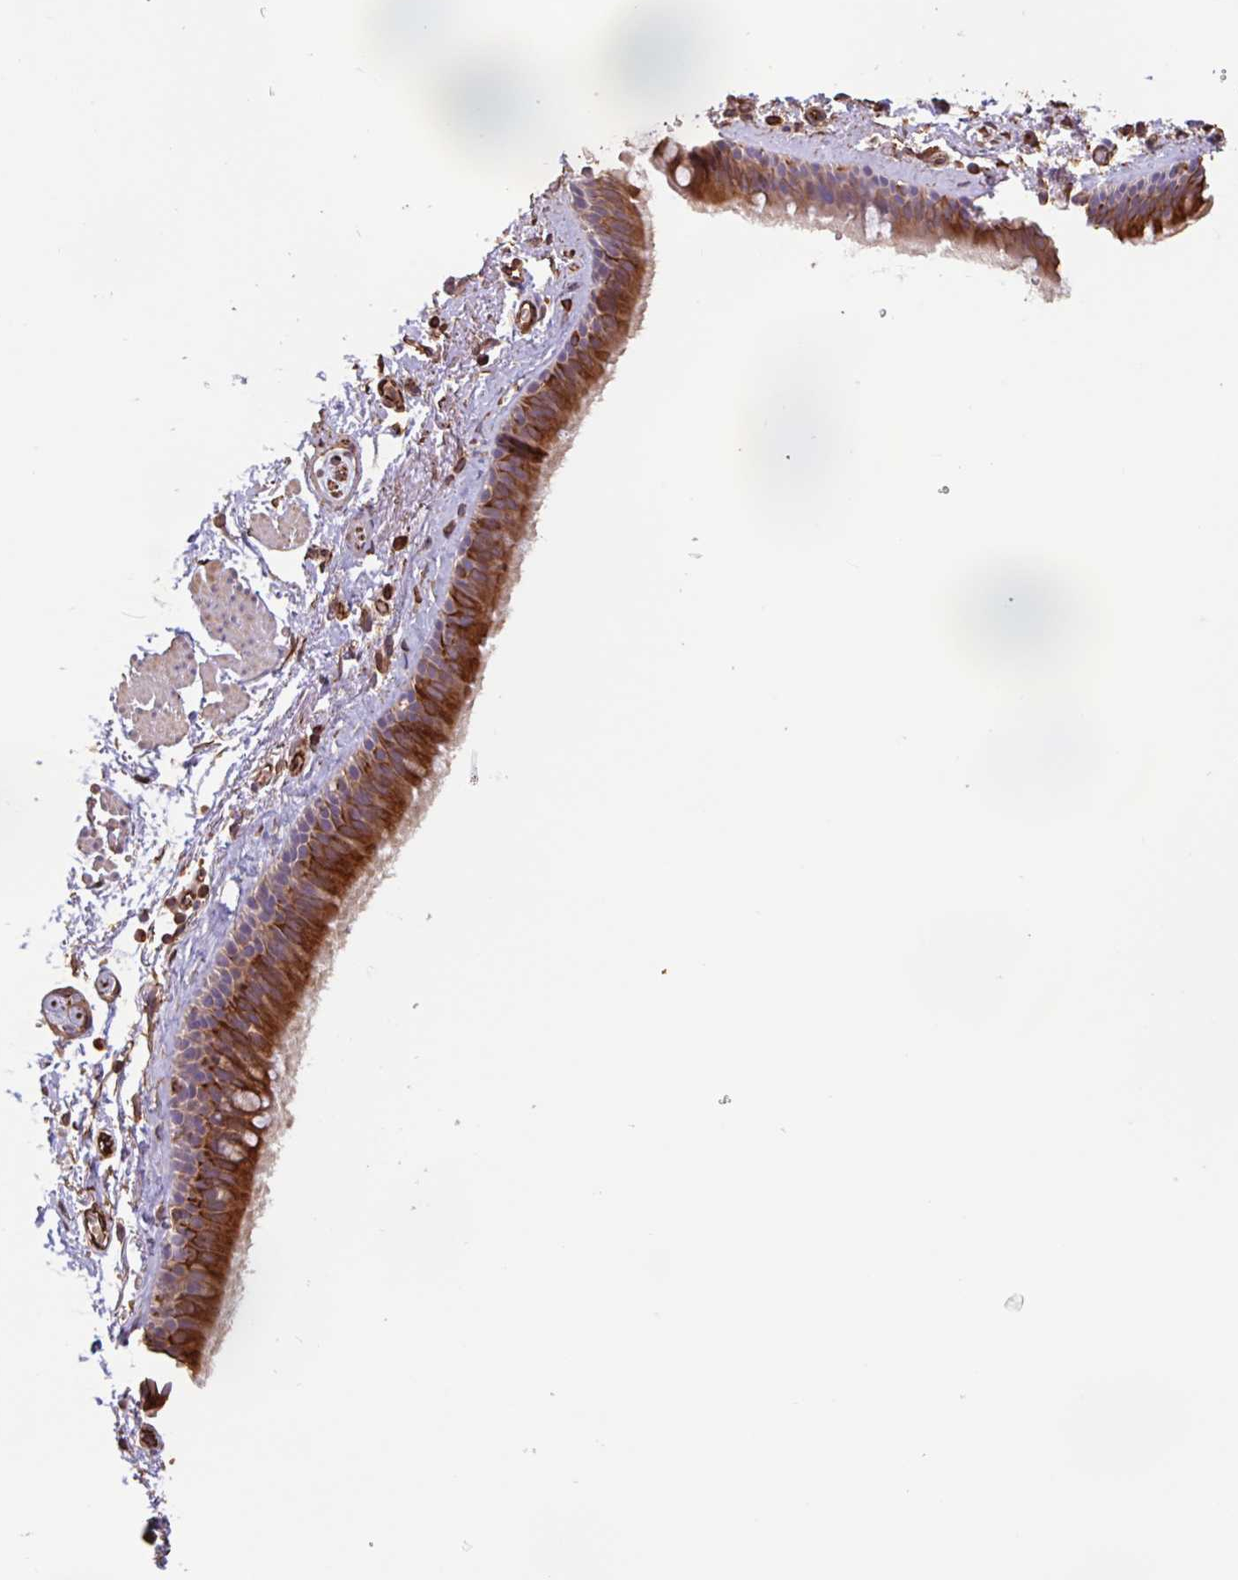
{"staining": {"intensity": "strong", "quantity": ">75%", "location": "cytoplasmic/membranous"}, "tissue": "bronchus", "cell_type": "Respiratory epithelial cells", "image_type": "normal", "snomed": [{"axis": "morphology", "description": "Normal tissue, NOS"}, {"axis": "topography", "description": "Lymph node"}, {"axis": "topography", "description": "Cartilage tissue"}, {"axis": "topography", "description": "Bronchus"}], "caption": "A high-resolution histopathology image shows IHC staining of benign bronchus, which demonstrates strong cytoplasmic/membranous positivity in approximately >75% of respiratory epithelial cells.", "gene": "ZNF790", "patient": {"sex": "female", "age": 70}}